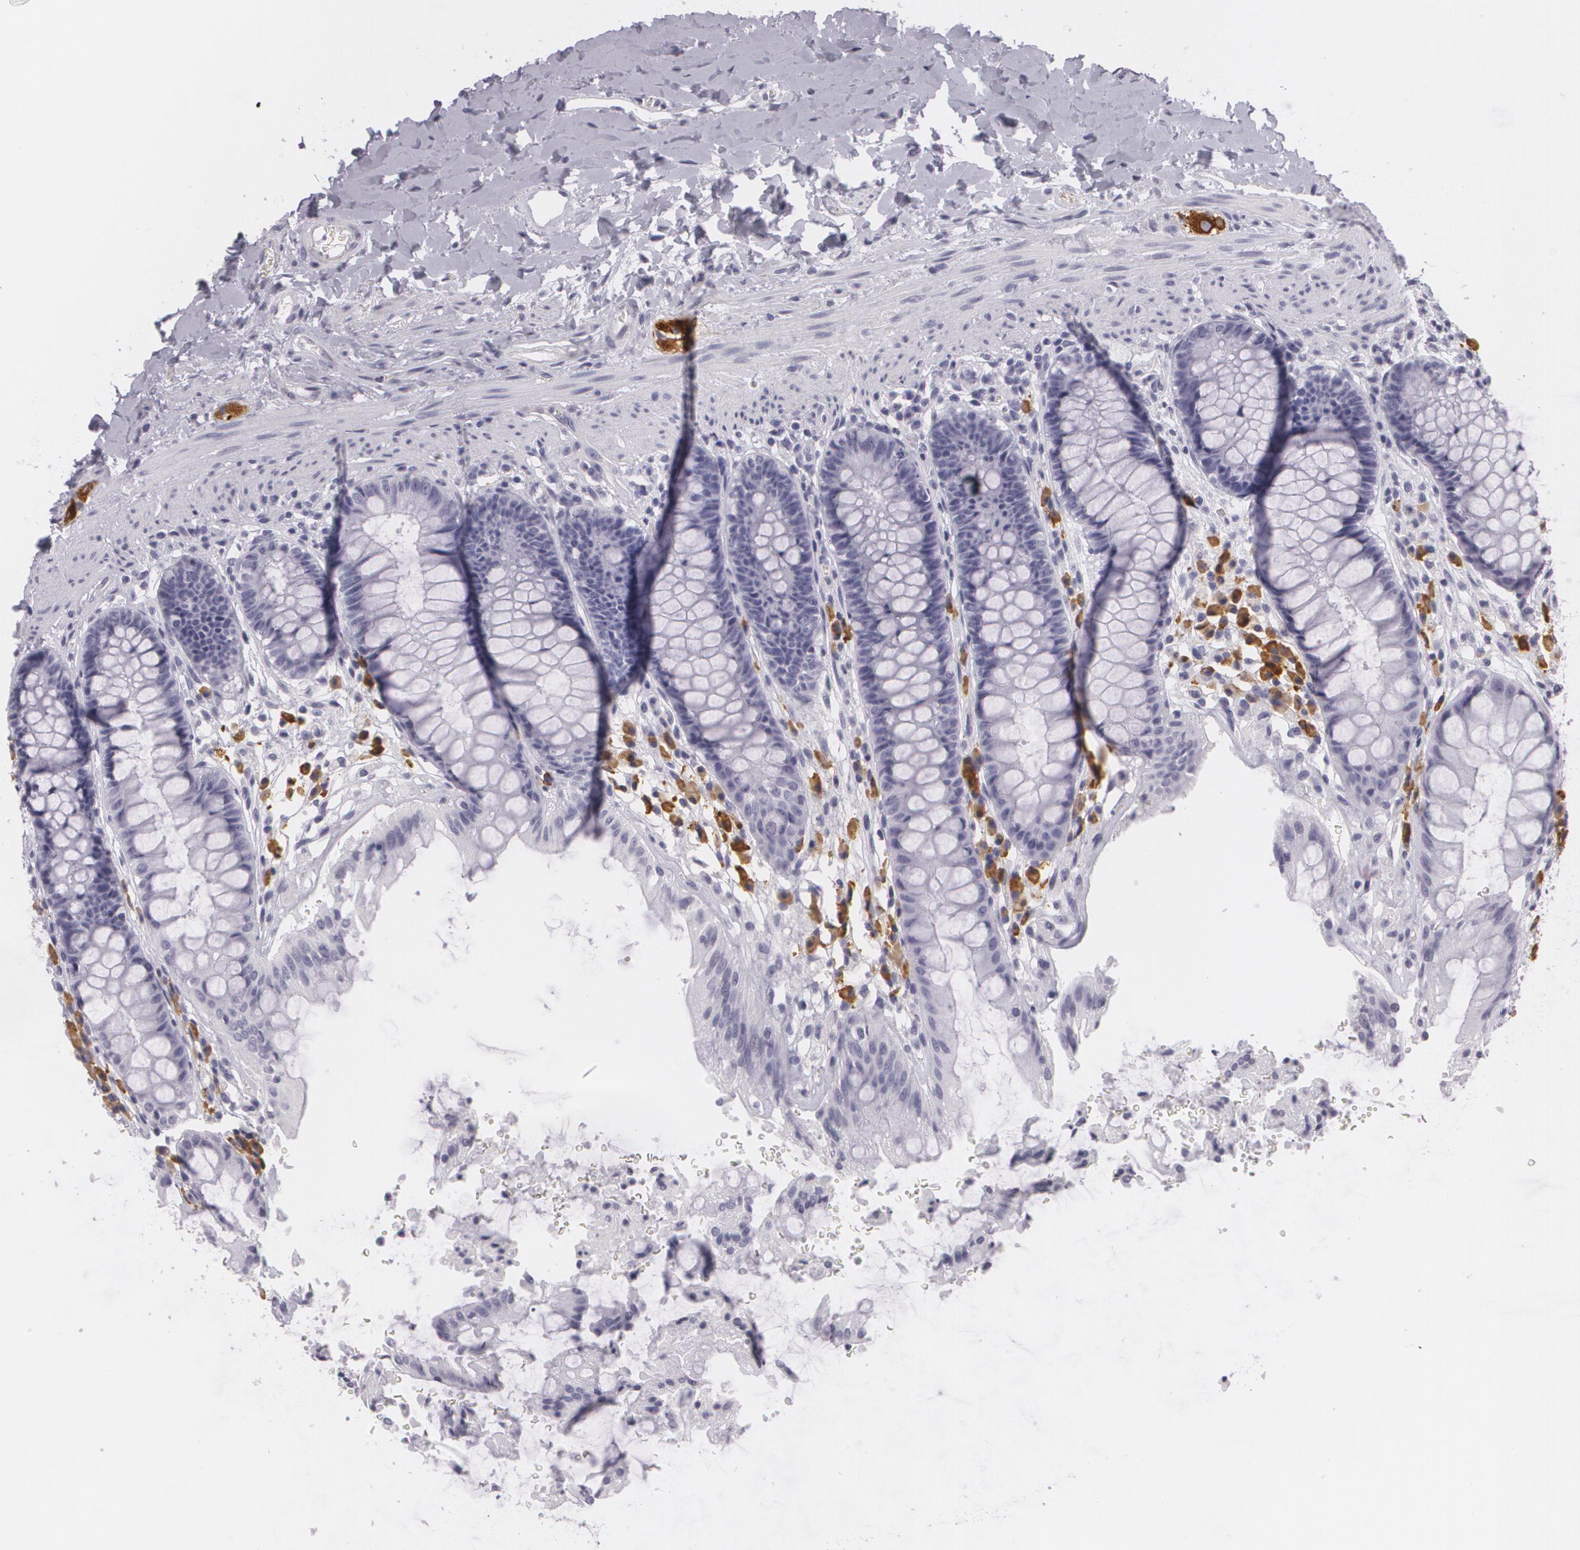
{"staining": {"intensity": "negative", "quantity": "none", "location": "none"}, "tissue": "rectum", "cell_type": "Glandular cells", "image_type": "normal", "snomed": [{"axis": "morphology", "description": "Normal tissue, NOS"}, {"axis": "topography", "description": "Rectum"}], "caption": "Immunohistochemical staining of normal rectum reveals no significant expression in glandular cells. (DAB IHC, high magnification).", "gene": "MAP2", "patient": {"sex": "female", "age": 46}}